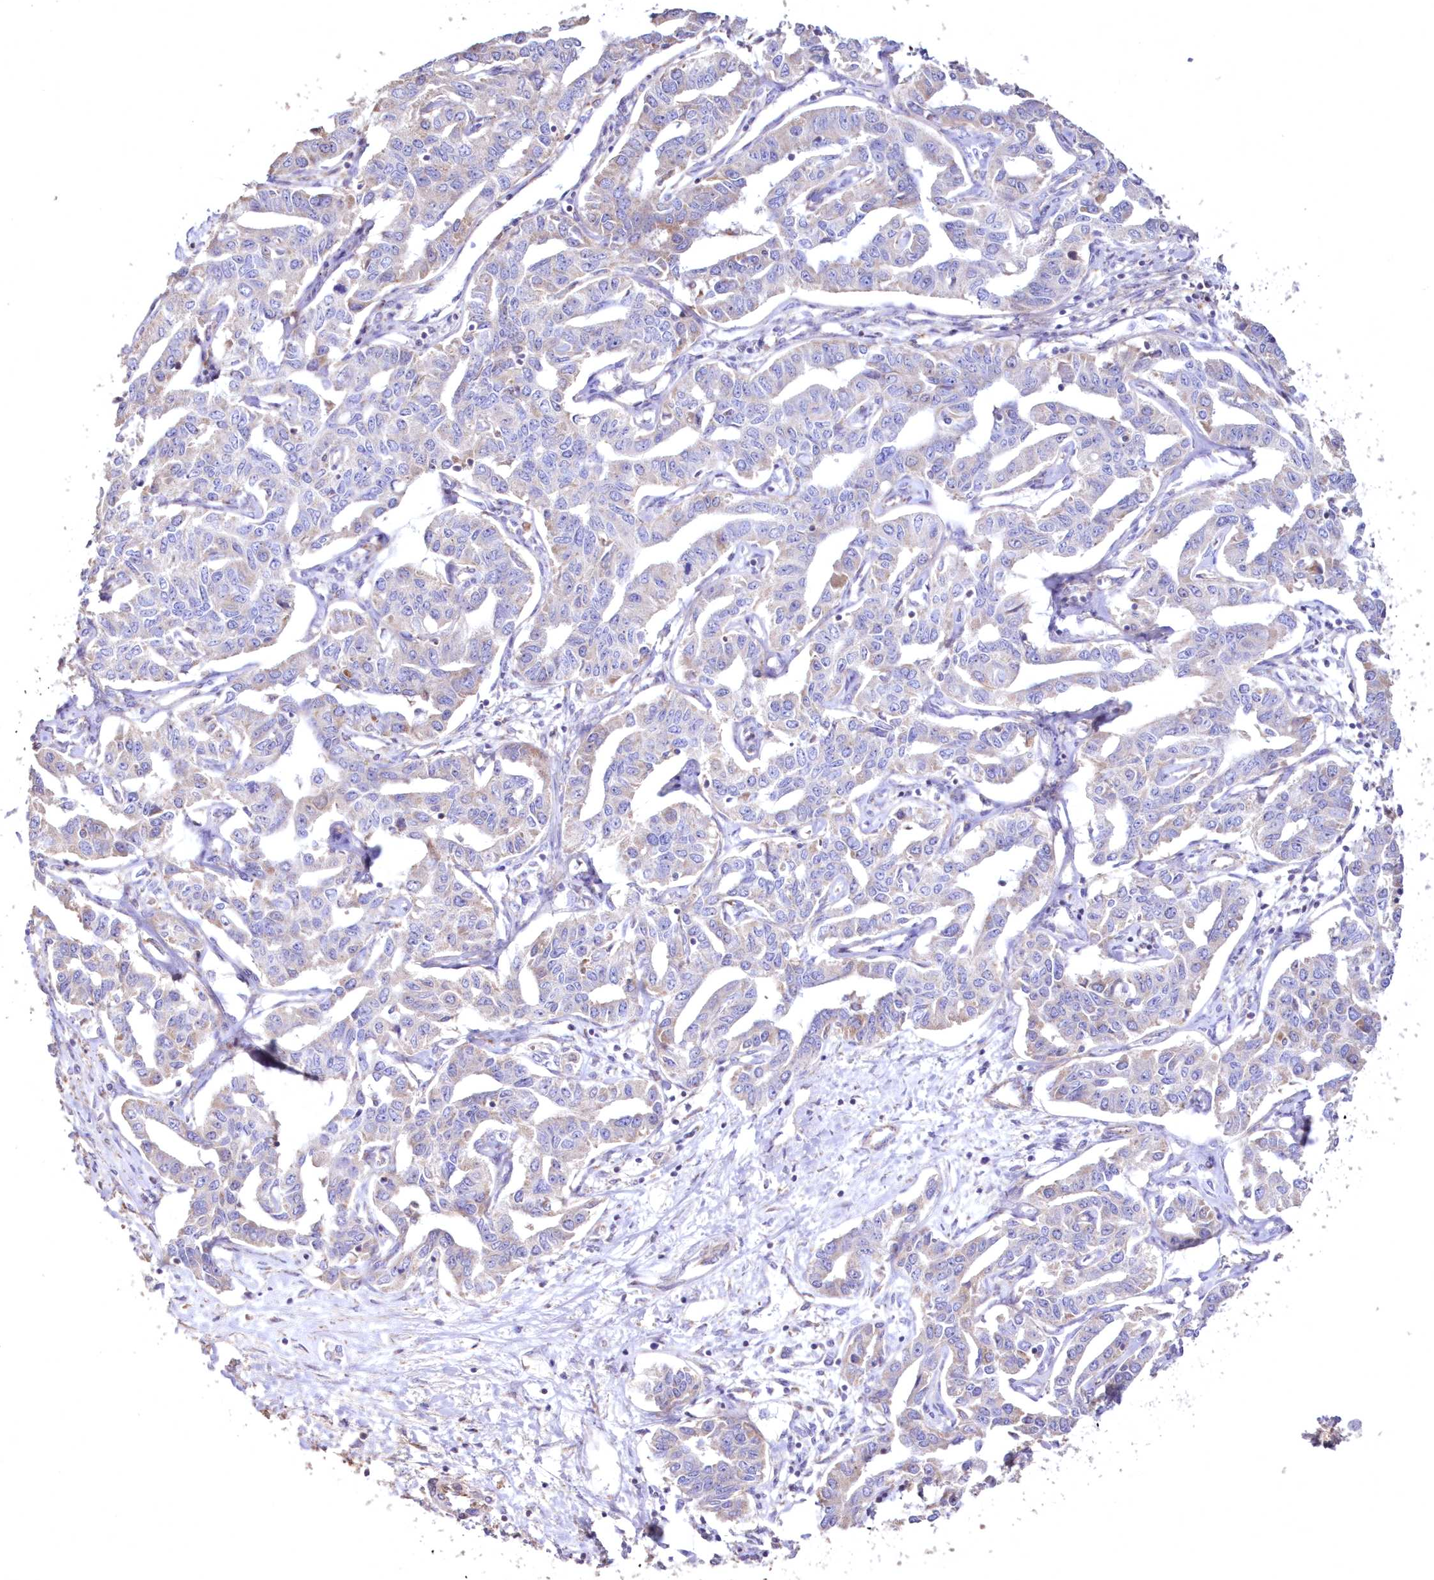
{"staining": {"intensity": "negative", "quantity": "none", "location": "none"}, "tissue": "liver cancer", "cell_type": "Tumor cells", "image_type": "cancer", "snomed": [{"axis": "morphology", "description": "Cholangiocarcinoma"}, {"axis": "topography", "description": "Liver"}], "caption": "Cholangiocarcinoma (liver) was stained to show a protein in brown. There is no significant positivity in tumor cells. (Brightfield microscopy of DAB immunohistochemistry (IHC) at high magnification).", "gene": "HADHB", "patient": {"sex": "male", "age": 59}}